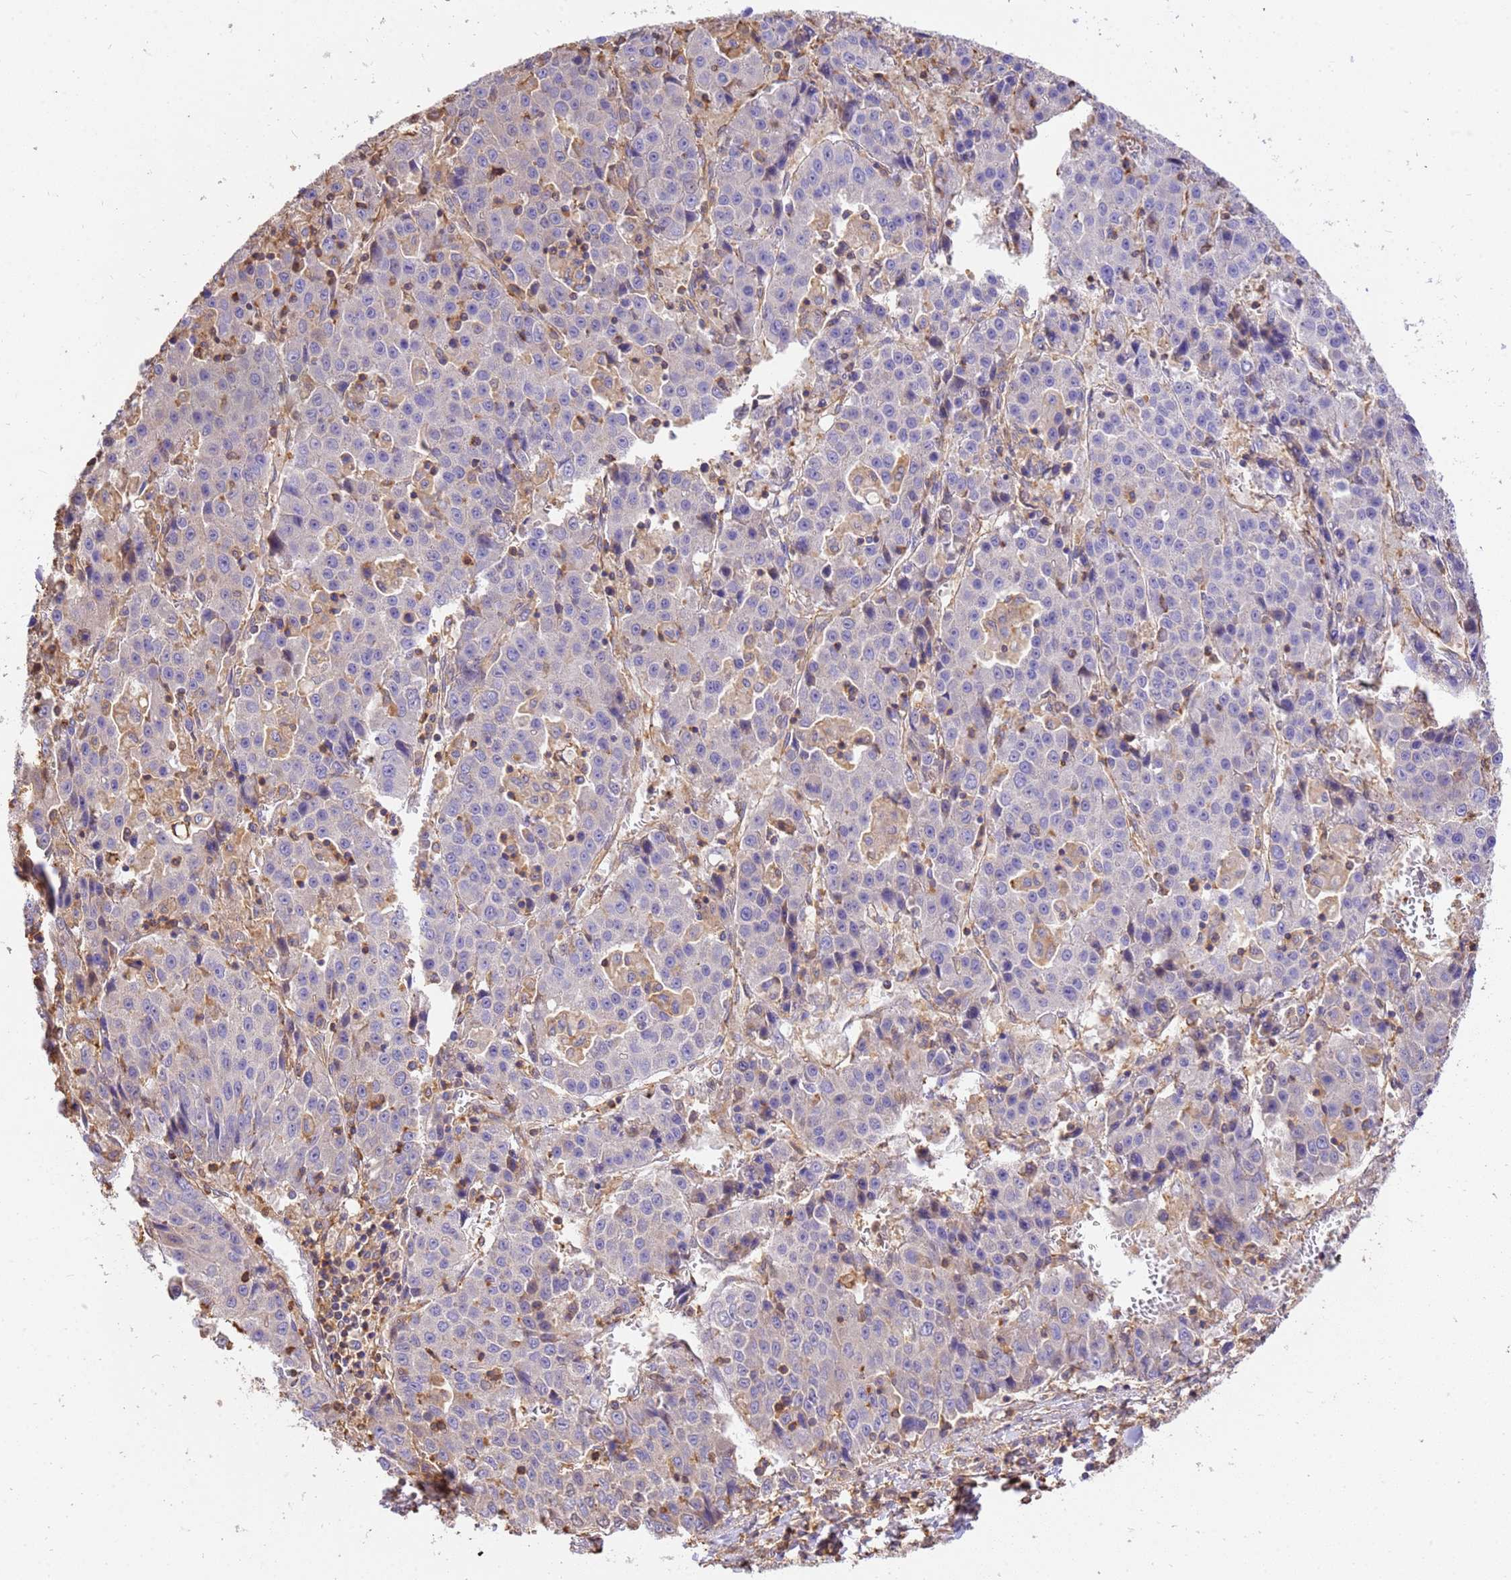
{"staining": {"intensity": "negative", "quantity": "none", "location": "none"}, "tissue": "liver cancer", "cell_type": "Tumor cells", "image_type": "cancer", "snomed": [{"axis": "morphology", "description": "Carcinoma, Hepatocellular, NOS"}, {"axis": "topography", "description": "Liver"}], "caption": "Human hepatocellular carcinoma (liver) stained for a protein using immunohistochemistry shows no positivity in tumor cells.", "gene": "WDR64", "patient": {"sex": "female", "age": 53}}